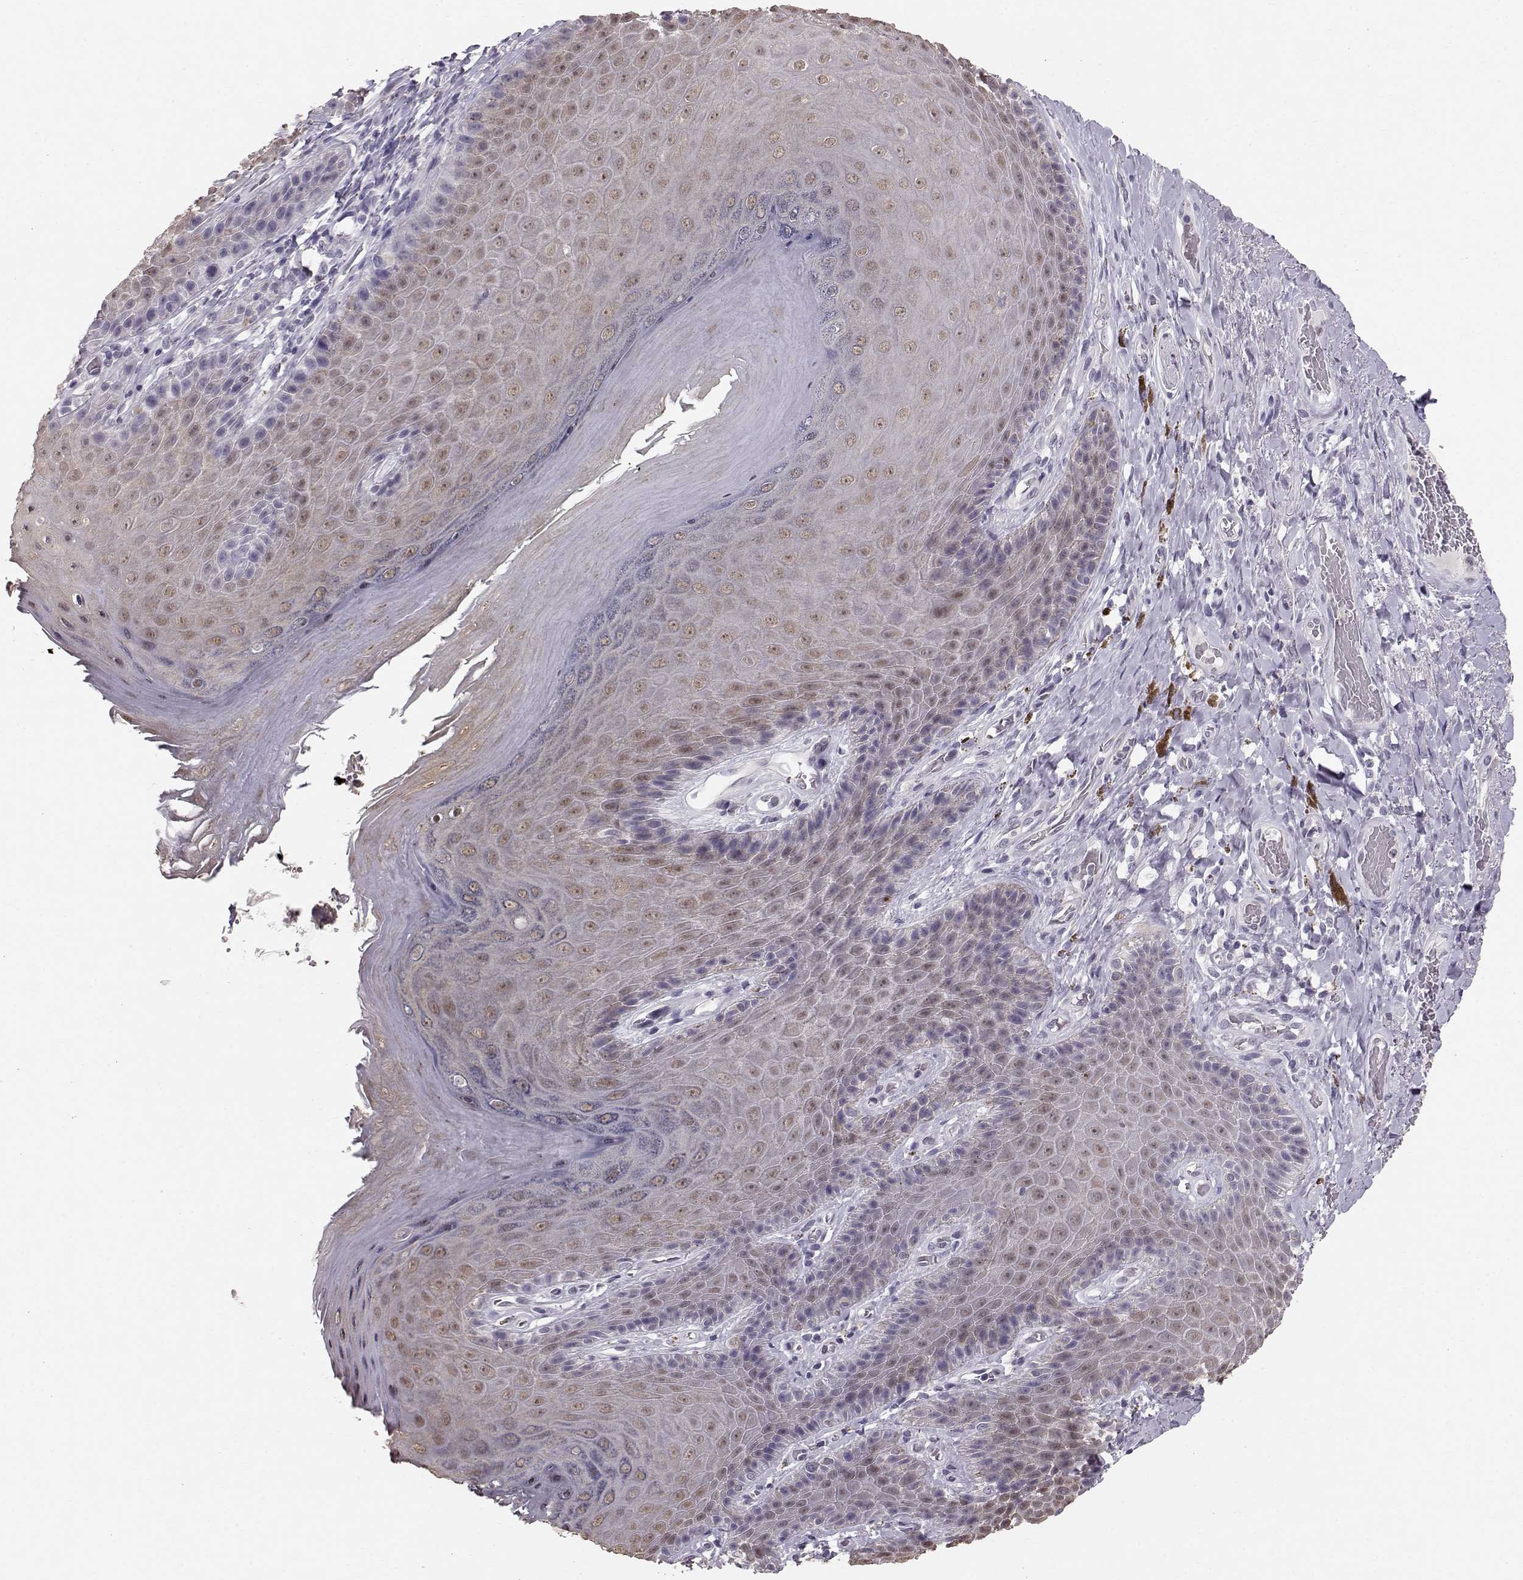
{"staining": {"intensity": "weak", "quantity": "<25%", "location": "nuclear"}, "tissue": "skin", "cell_type": "Epidermal cells", "image_type": "normal", "snomed": [{"axis": "morphology", "description": "Normal tissue, NOS"}, {"axis": "topography", "description": "Skeletal muscle"}, {"axis": "topography", "description": "Anal"}, {"axis": "topography", "description": "Peripheral nerve tissue"}], "caption": "This is an IHC image of normal human skin. There is no expression in epidermal cells.", "gene": "POU1F1", "patient": {"sex": "male", "age": 53}}